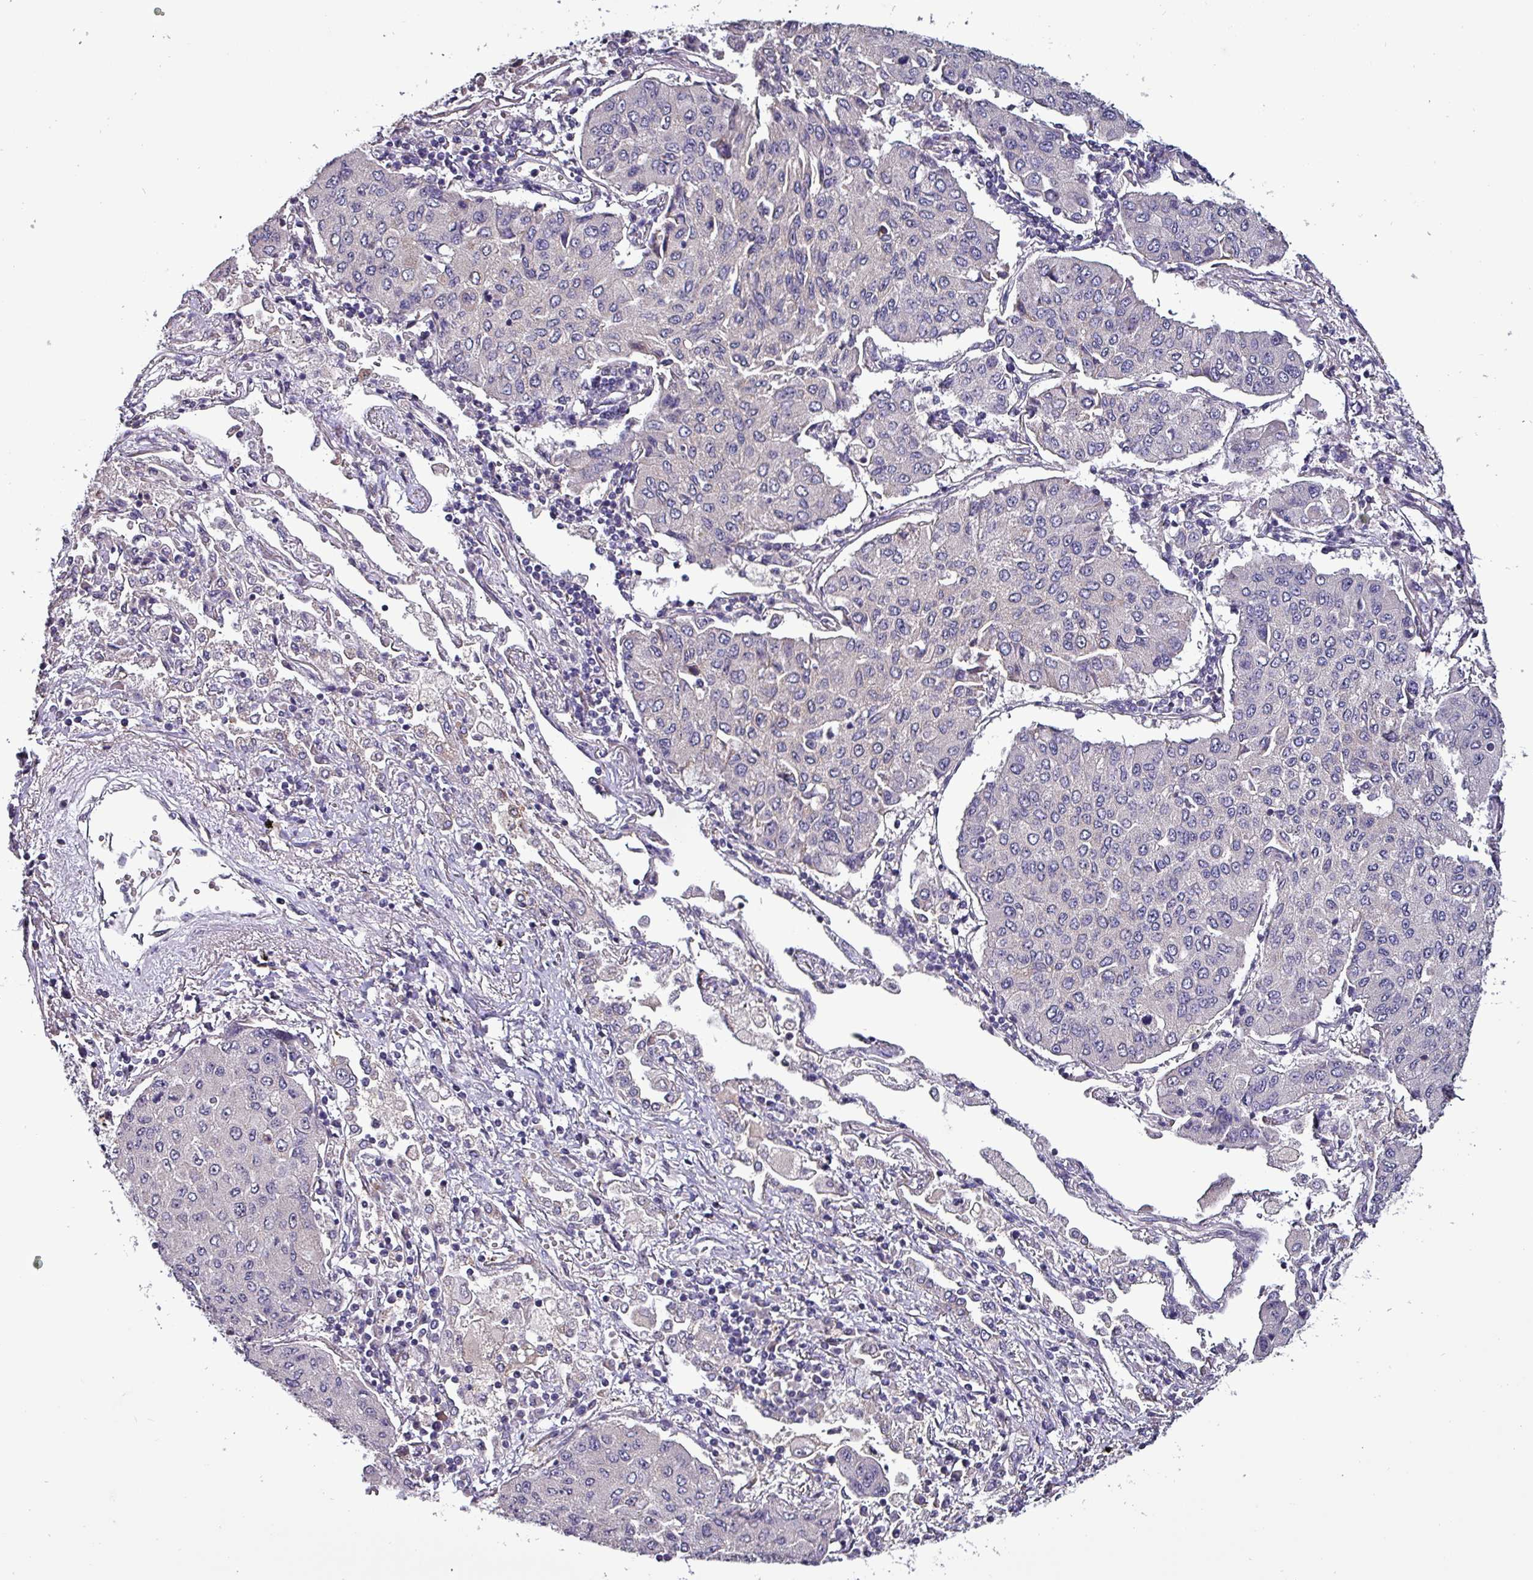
{"staining": {"intensity": "negative", "quantity": "none", "location": "none"}, "tissue": "lung cancer", "cell_type": "Tumor cells", "image_type": "cancer", "snomed": [{"axis": "morphology", "description": "Squamous cell carcinoma, NOS"}, {"axis": "topography", "description": "Lung"}], "caption": "An image of human lung squamous cell carcinoma is negative for staining in tumor cells.", "gene": "GRAPL", "patient": {"sex": "male", "age": 74}}